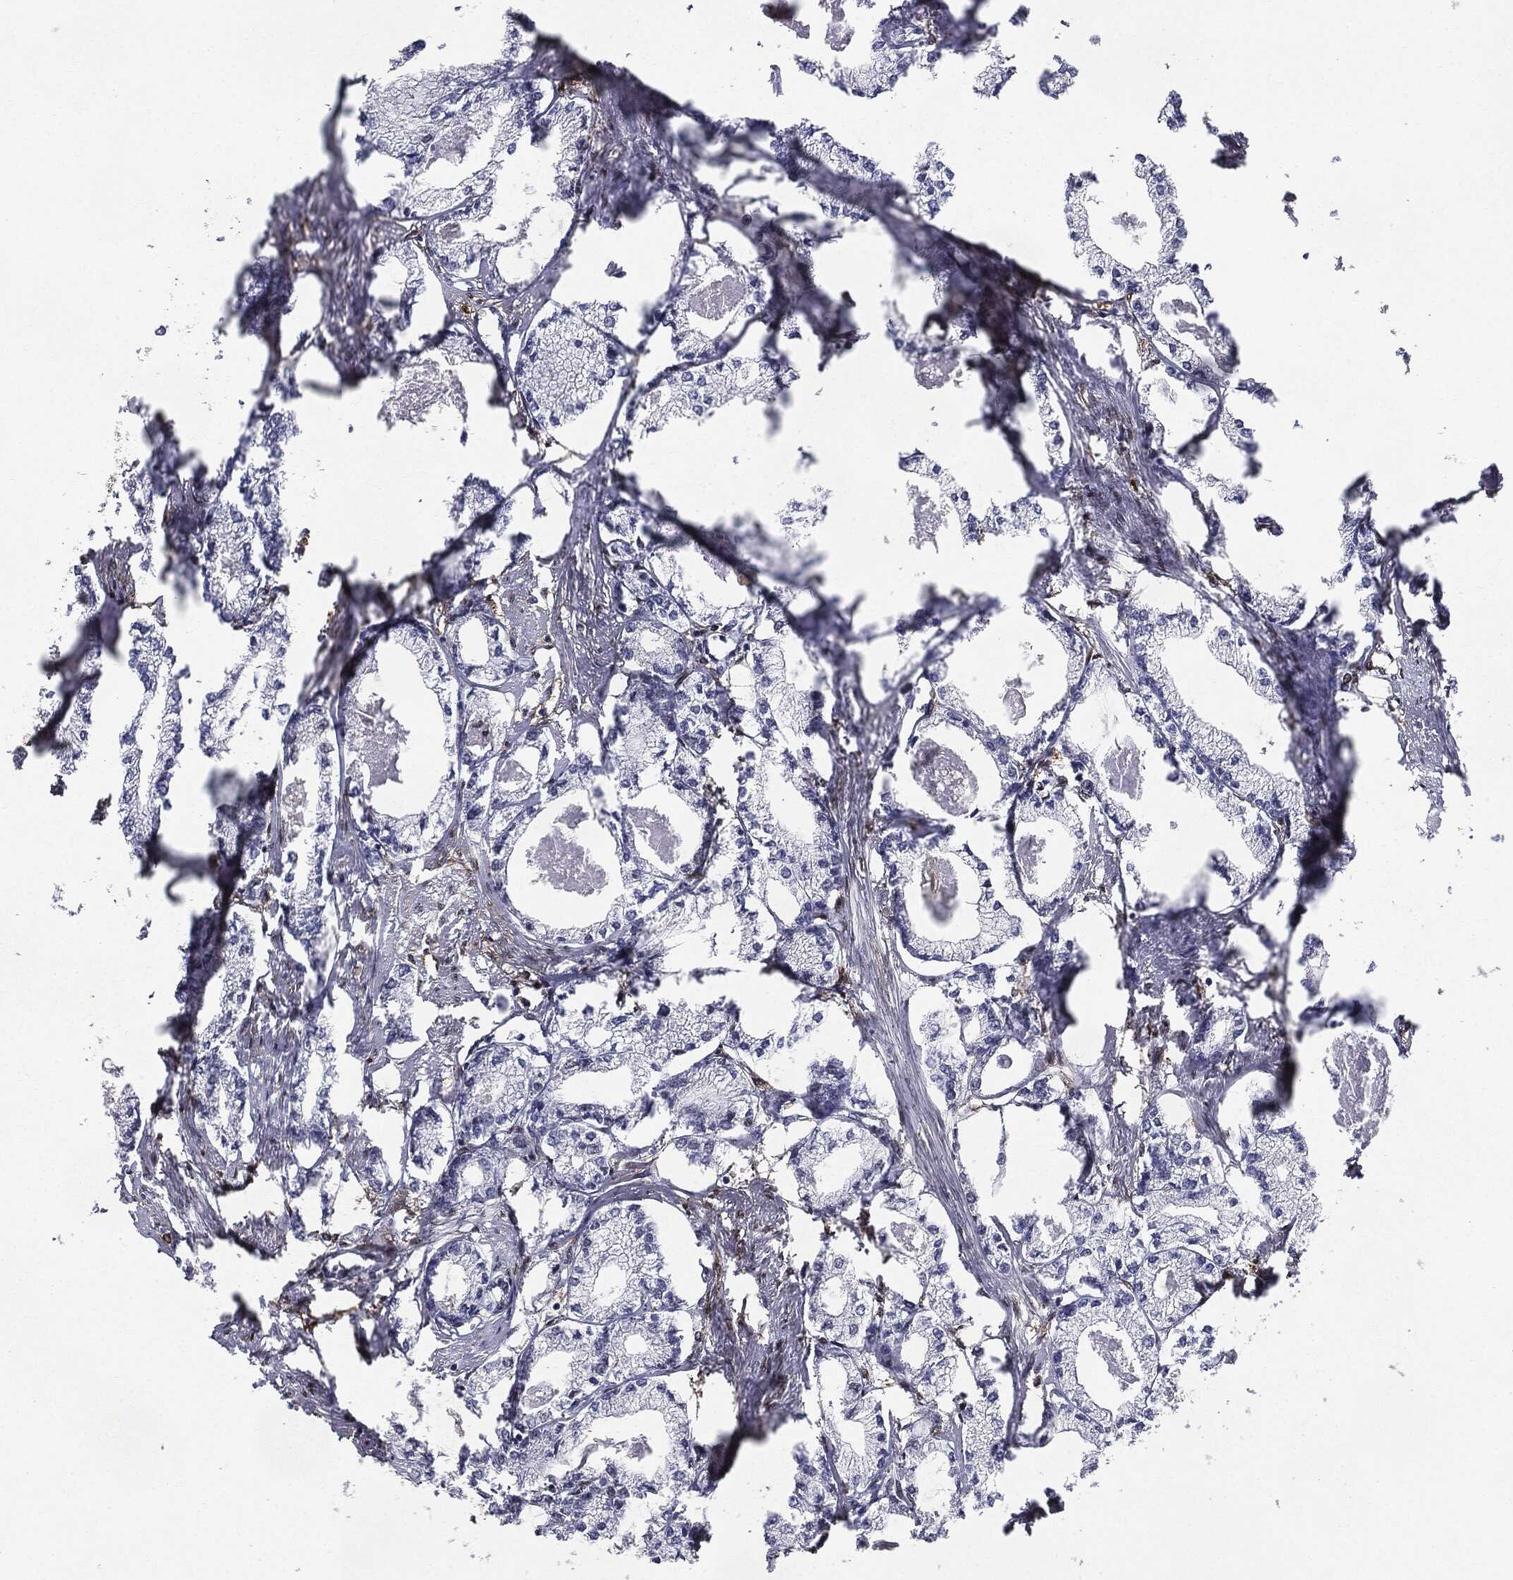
{"staining": {"intensity": "negative", "quantity": "none", "location": "none"}, "tissue": "prostate cancer", "cell_type": "Tumor cells", "image_type": "cancer", "snomed": [{"axis": "morphology", "description": "Adenocarcinoma, NOS"}, {"axis": "topography", "description": "Prostate"}], "caption": "DAB (3,3'-diaminobenzidine) immunohistochemical staining of human prostate cancer (adenocarcinoma) demonstrates no significant positivity in tumor cells. Nuclei are stained in blue.", "gene": "JUN", "patient": {"sex": "male", "age": 56}}